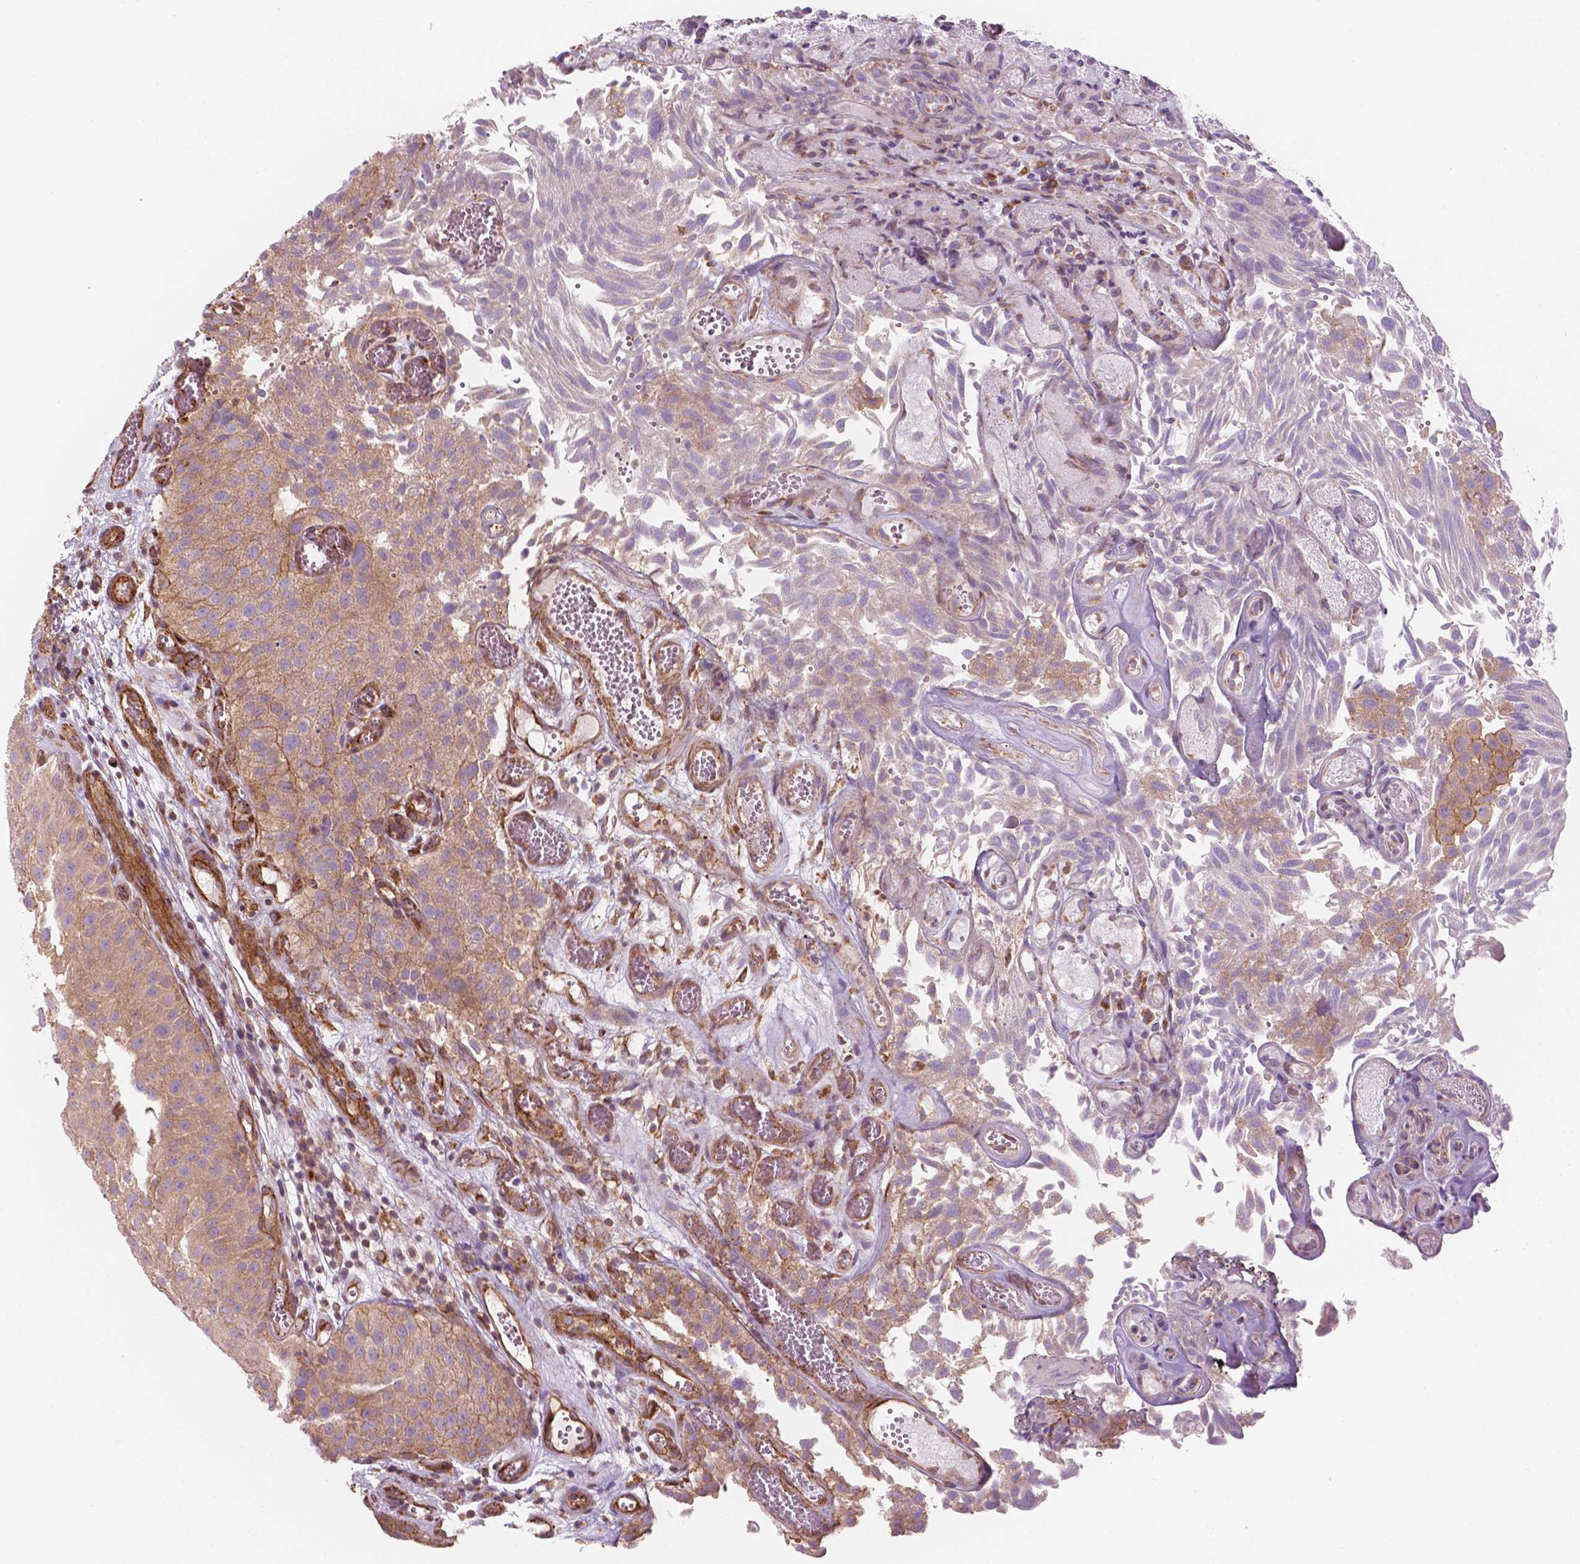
{"staining": {"intensity": "moderate", "quantity": "25%-75%", "location": "cytoplasmic/membranous"}, "tissue": "urothelial cancer", "cell_type": "Tumor cells", "image_type": "cancer", "snomed": [{"axis": "morphology", "description": "Urothelial carcinoma, Low grade"}, {"axis": "topography", "description": "Urinary bladder"}], "caption": "This image demonstrates urothelial cancer stained with IHC to label a protein in brown. The cytoplasmic/membranous of tumor cells show moderate positivity for the protein. Nuclei are counter-stained blue.", "gene": "SURF4", "patient": {"sex": "male", "age": 72}}